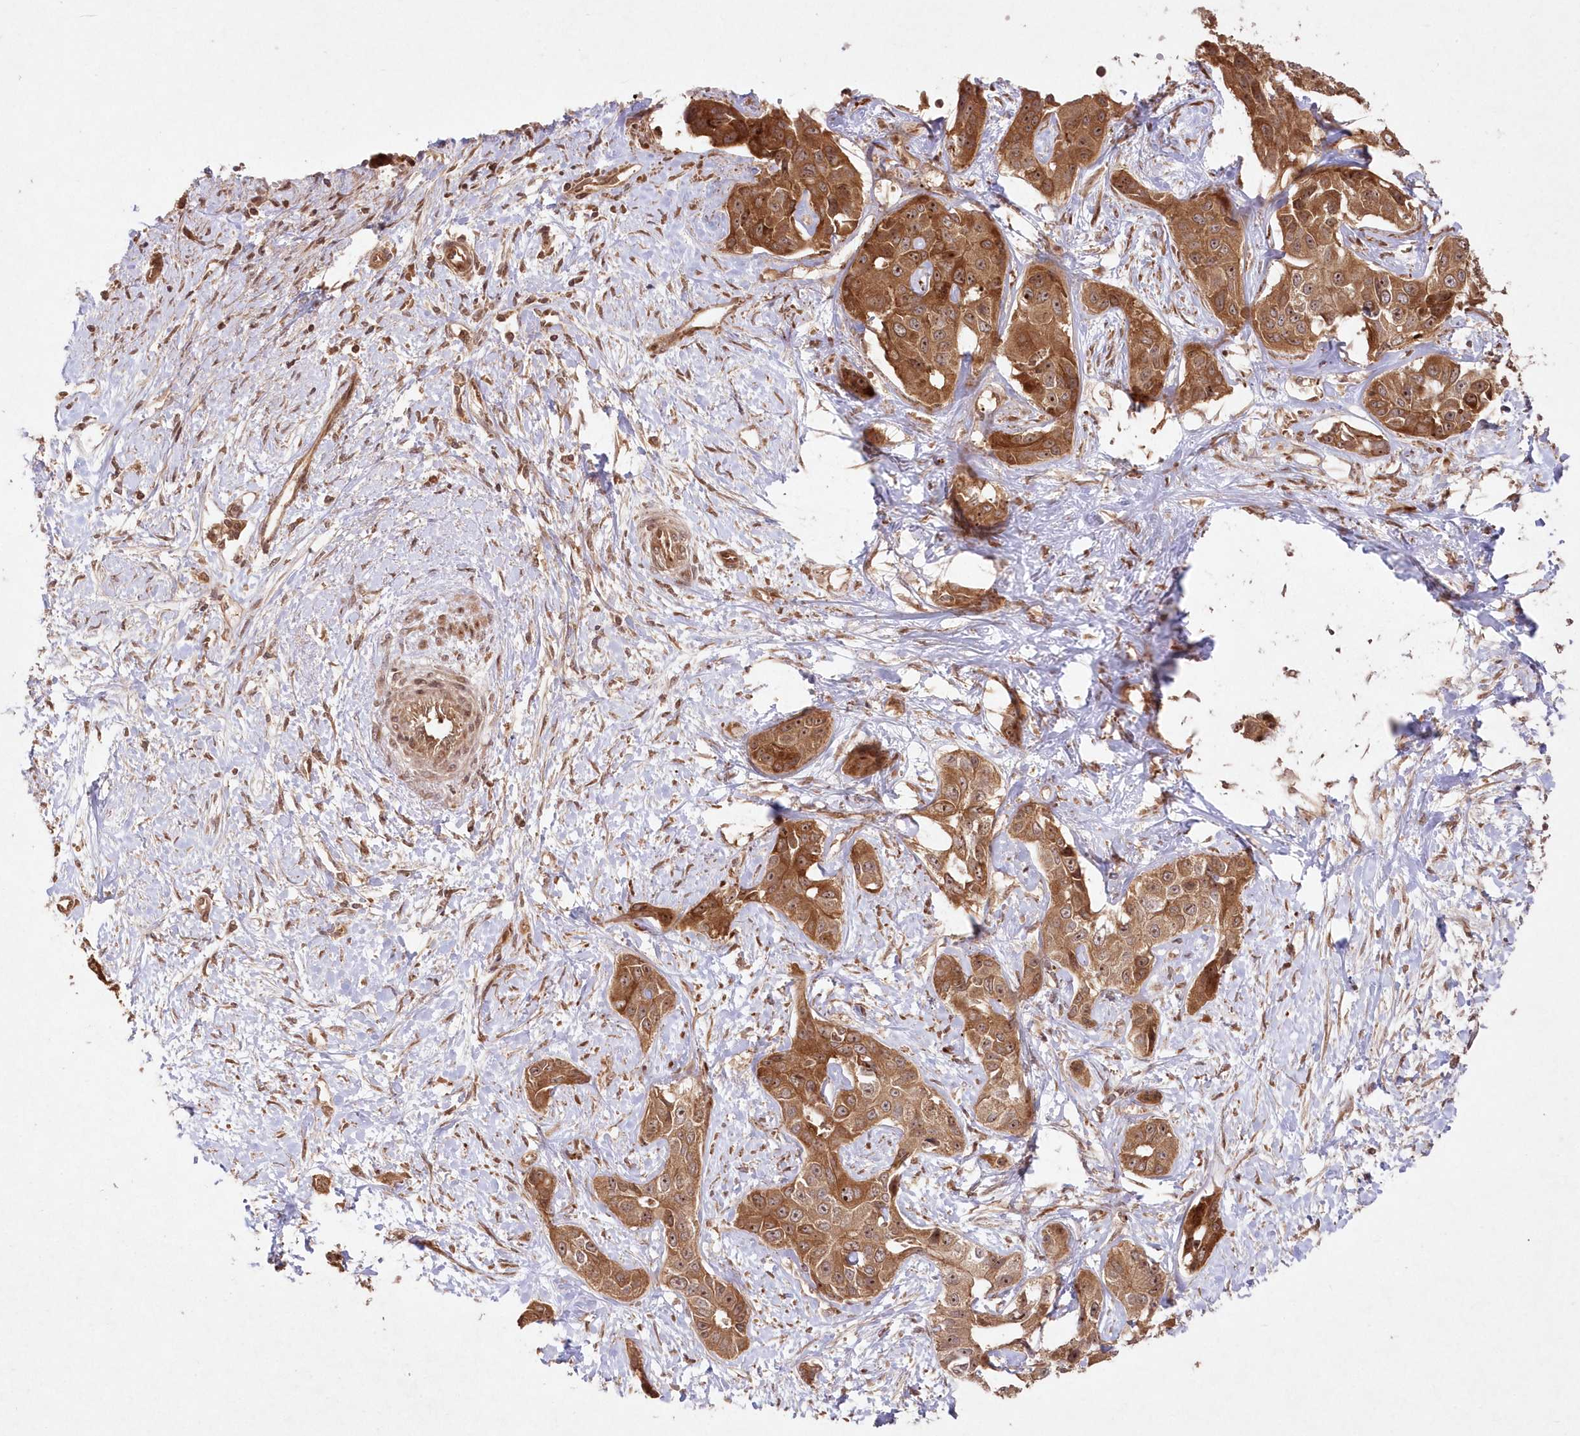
{"staining": {"intensity": "moderate", "quantity": ">75%", "location": "cytoplasmic/membranous,nuclear"}, "tissue": "liver cancer", "cell_type": "Tumor cells", "image_type": "cancer", "snomed": [{"axis": "morphology", "description": "Cholangiocarcinoma"}, {"axis": "topography", "description": "Liver"}], "caption": "Immunohistochemistry (IHC) photomicrograph of neoplastic tissue: liver cancer (cholangiocarcinoma) stained using immunohistochemistry reveals medium levels of moderate protein expression localized specifically in the cytoplasmic/membranous and nuclear of tumor cells, appearing as a cytoplasmic/membranous and nuclear brown color.", "gene": "SERINC1", "patient": {"sex": "male", "age": 59}}